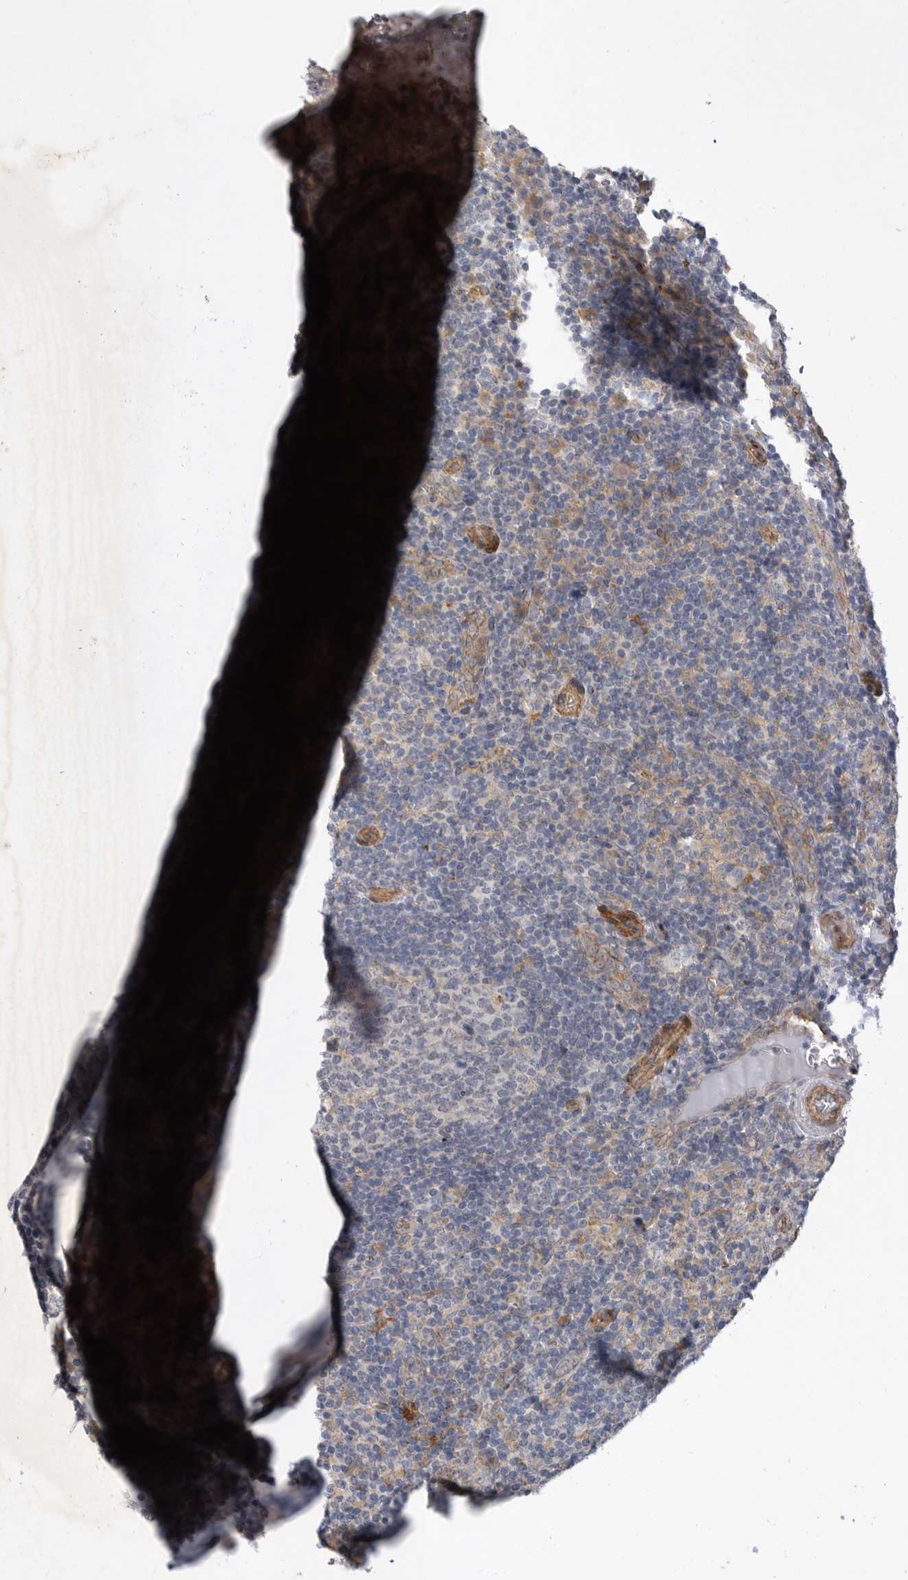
{"staining": {"intensity": "negative", "quantity": "none", "location": "none"}, "tissue": "tonsil", "cell_type": "Germinal center cells", "image_type": "normal", "snomed": [{"axis": "morphology", "description": "Normal tissue, NOS"}, {"axis": "topography", "description": "Tonsil"}], "caption": "High magnification brightfield microscopy of unremarkable tonsil stained with DAB (brown) and counterstained with hematoxylin (blue): germinal center cells show no significant positivity.", "gene": "ANKFY1", "patient": {"sex": "male", "age": 37}}